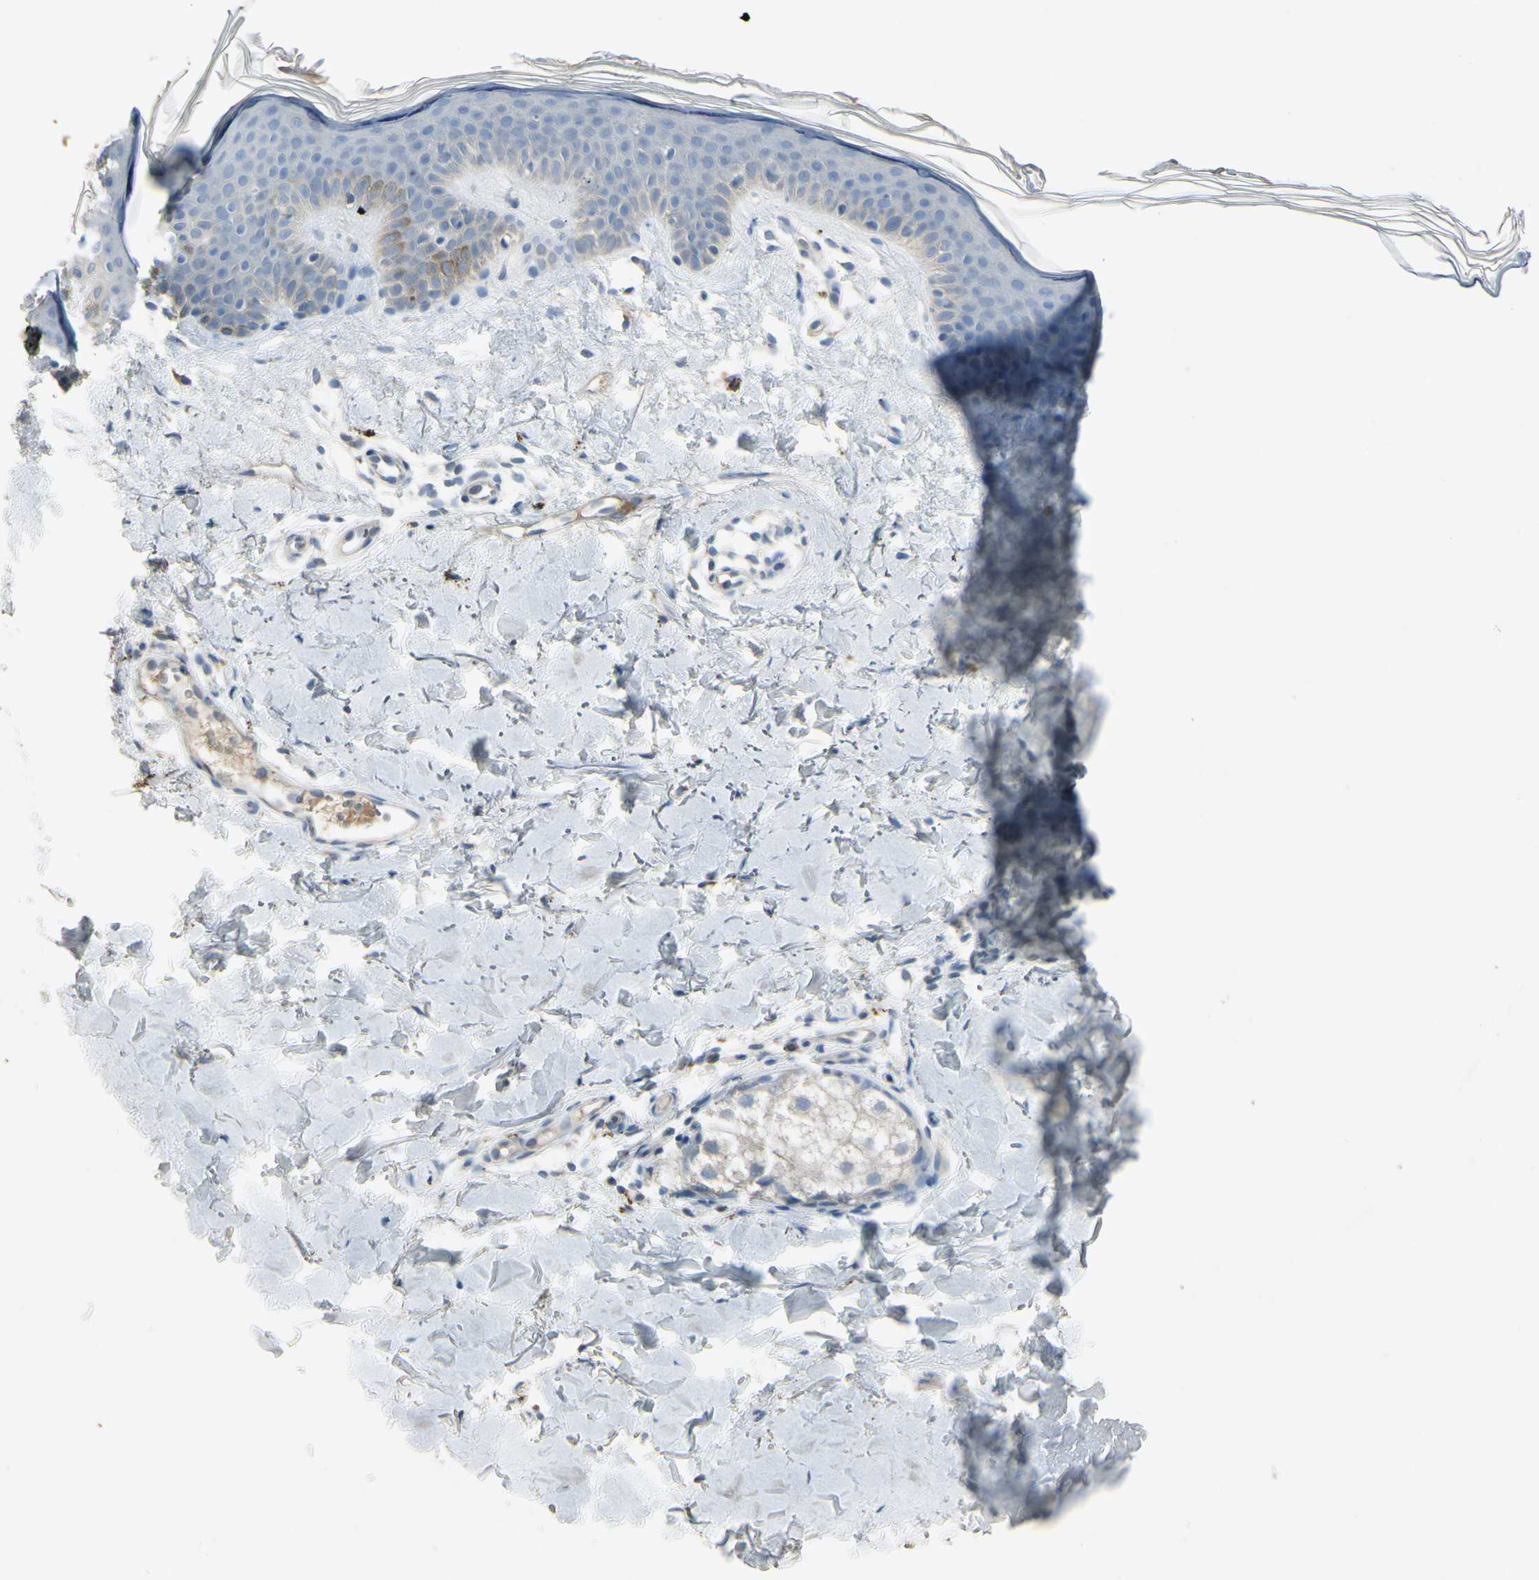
{"staining": {"intensity": "negative", "quantity": "none", "location": "none"}, "tissue": "skin", "cell_type": "Fibroblasts", "image_type": "normal", "snomed": [{"axis": "morphology", "description": "Normal tissue, NOS"}, {"axis": "topography", "description": "Skin"}], "caption": "The micrograph displays no staining of fibroblasts in unremarkable skin. Nuclei are stained in blue.", "gene": "ANGPTL1", "patient": {"sex": "female", "age": 56}}